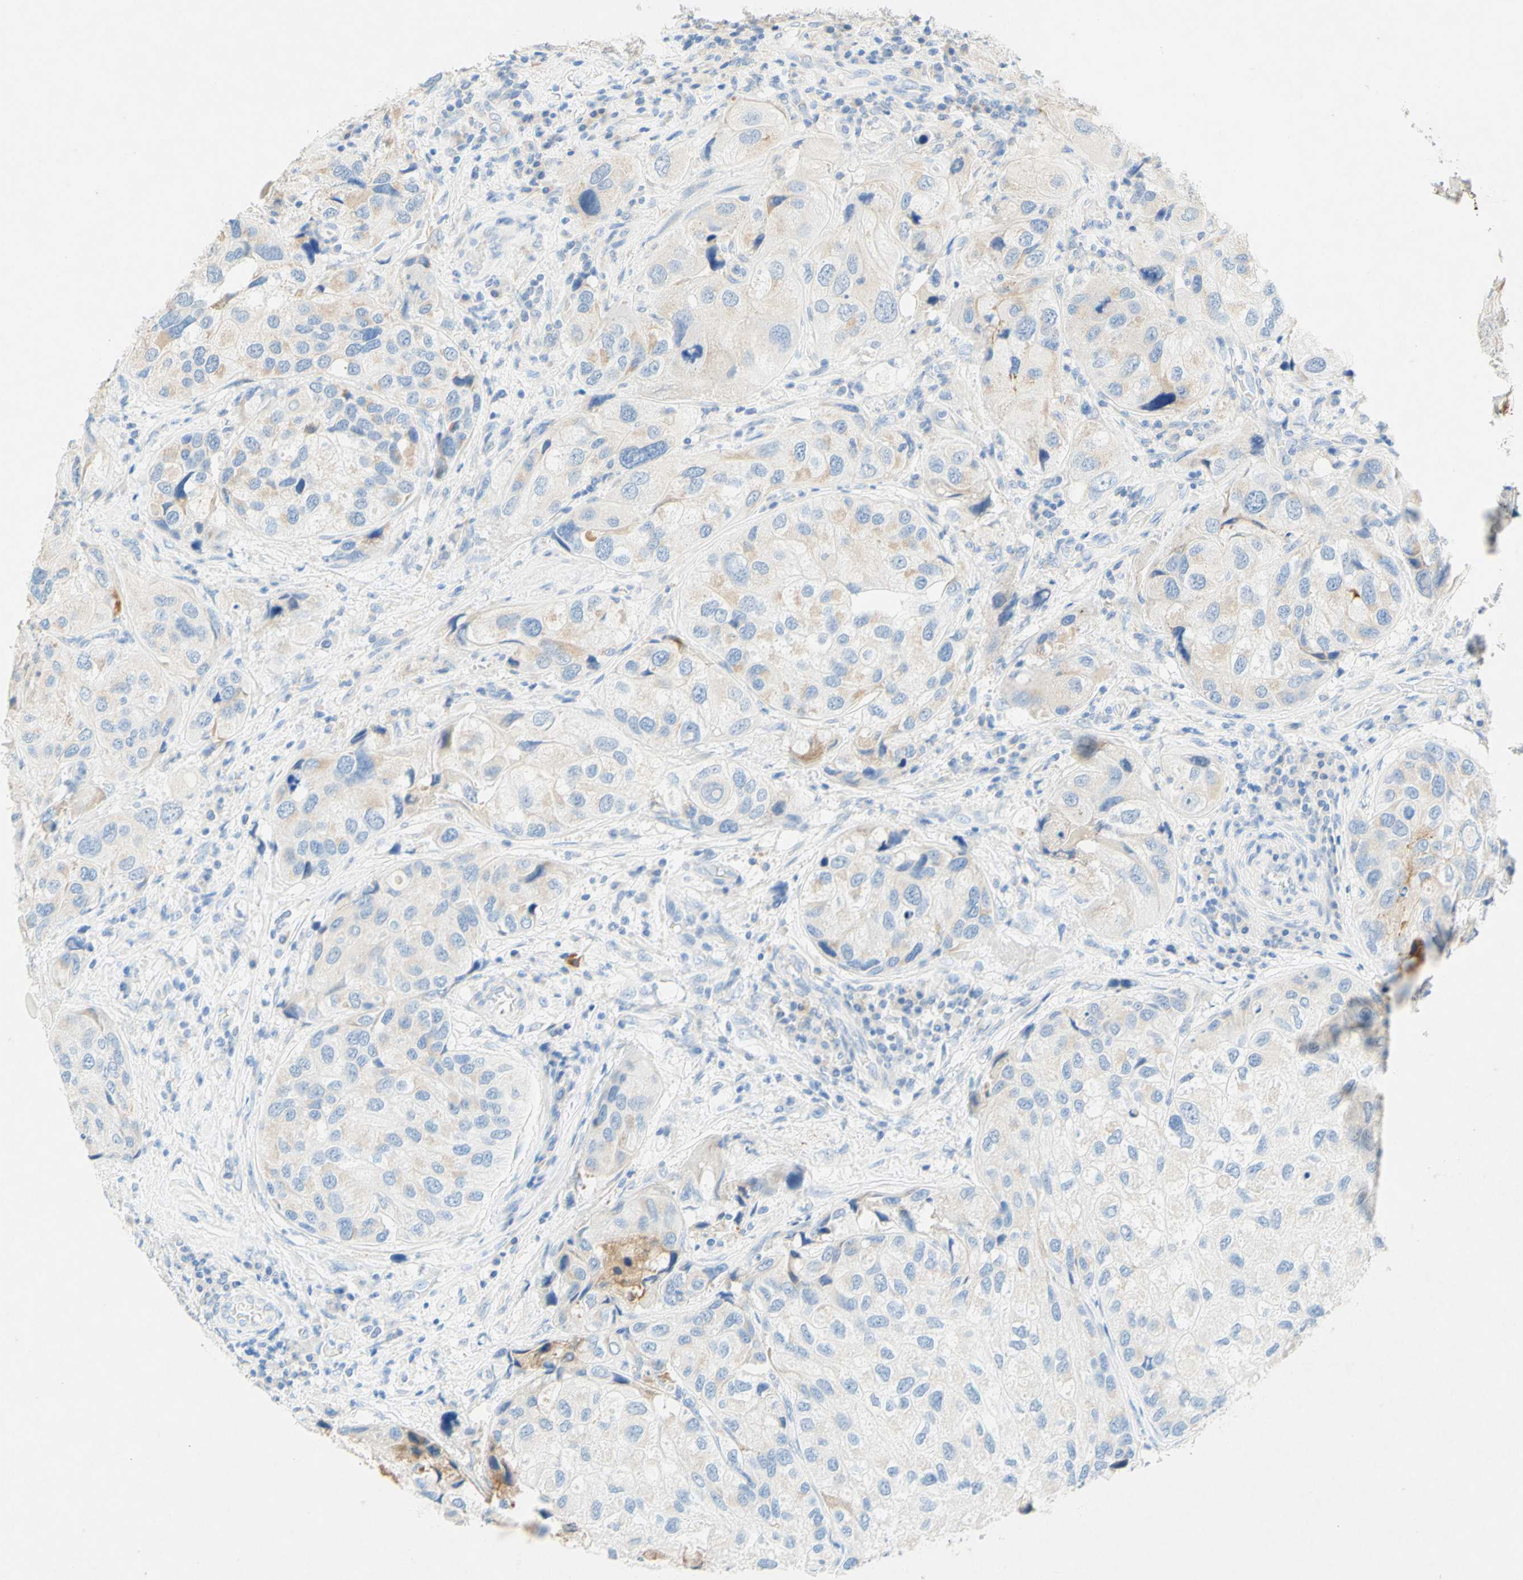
{"staining": {"intensity": "weak", "quantity": "25%-75%", "location": "cytoplasmic/membranous"}, "tissue": "urothelial cancer", "cell_type": "Tumor cells", "image_type": "cancer", "snomed": [{"axis": "morphology", "description": "Urothelial carcinoma, High grade"}, {"axis": "topography", "description": "Urinary bladder"}], "caption": "Urothelial carcinoma (high-grade) stained with immunohistochemistry demonstrates weak cytoplasmic/membranous expression in approximately 25%-75% of tumor cells.", "gene": "SLC46A1", "patient": {"sex": "female", "age": 64}}